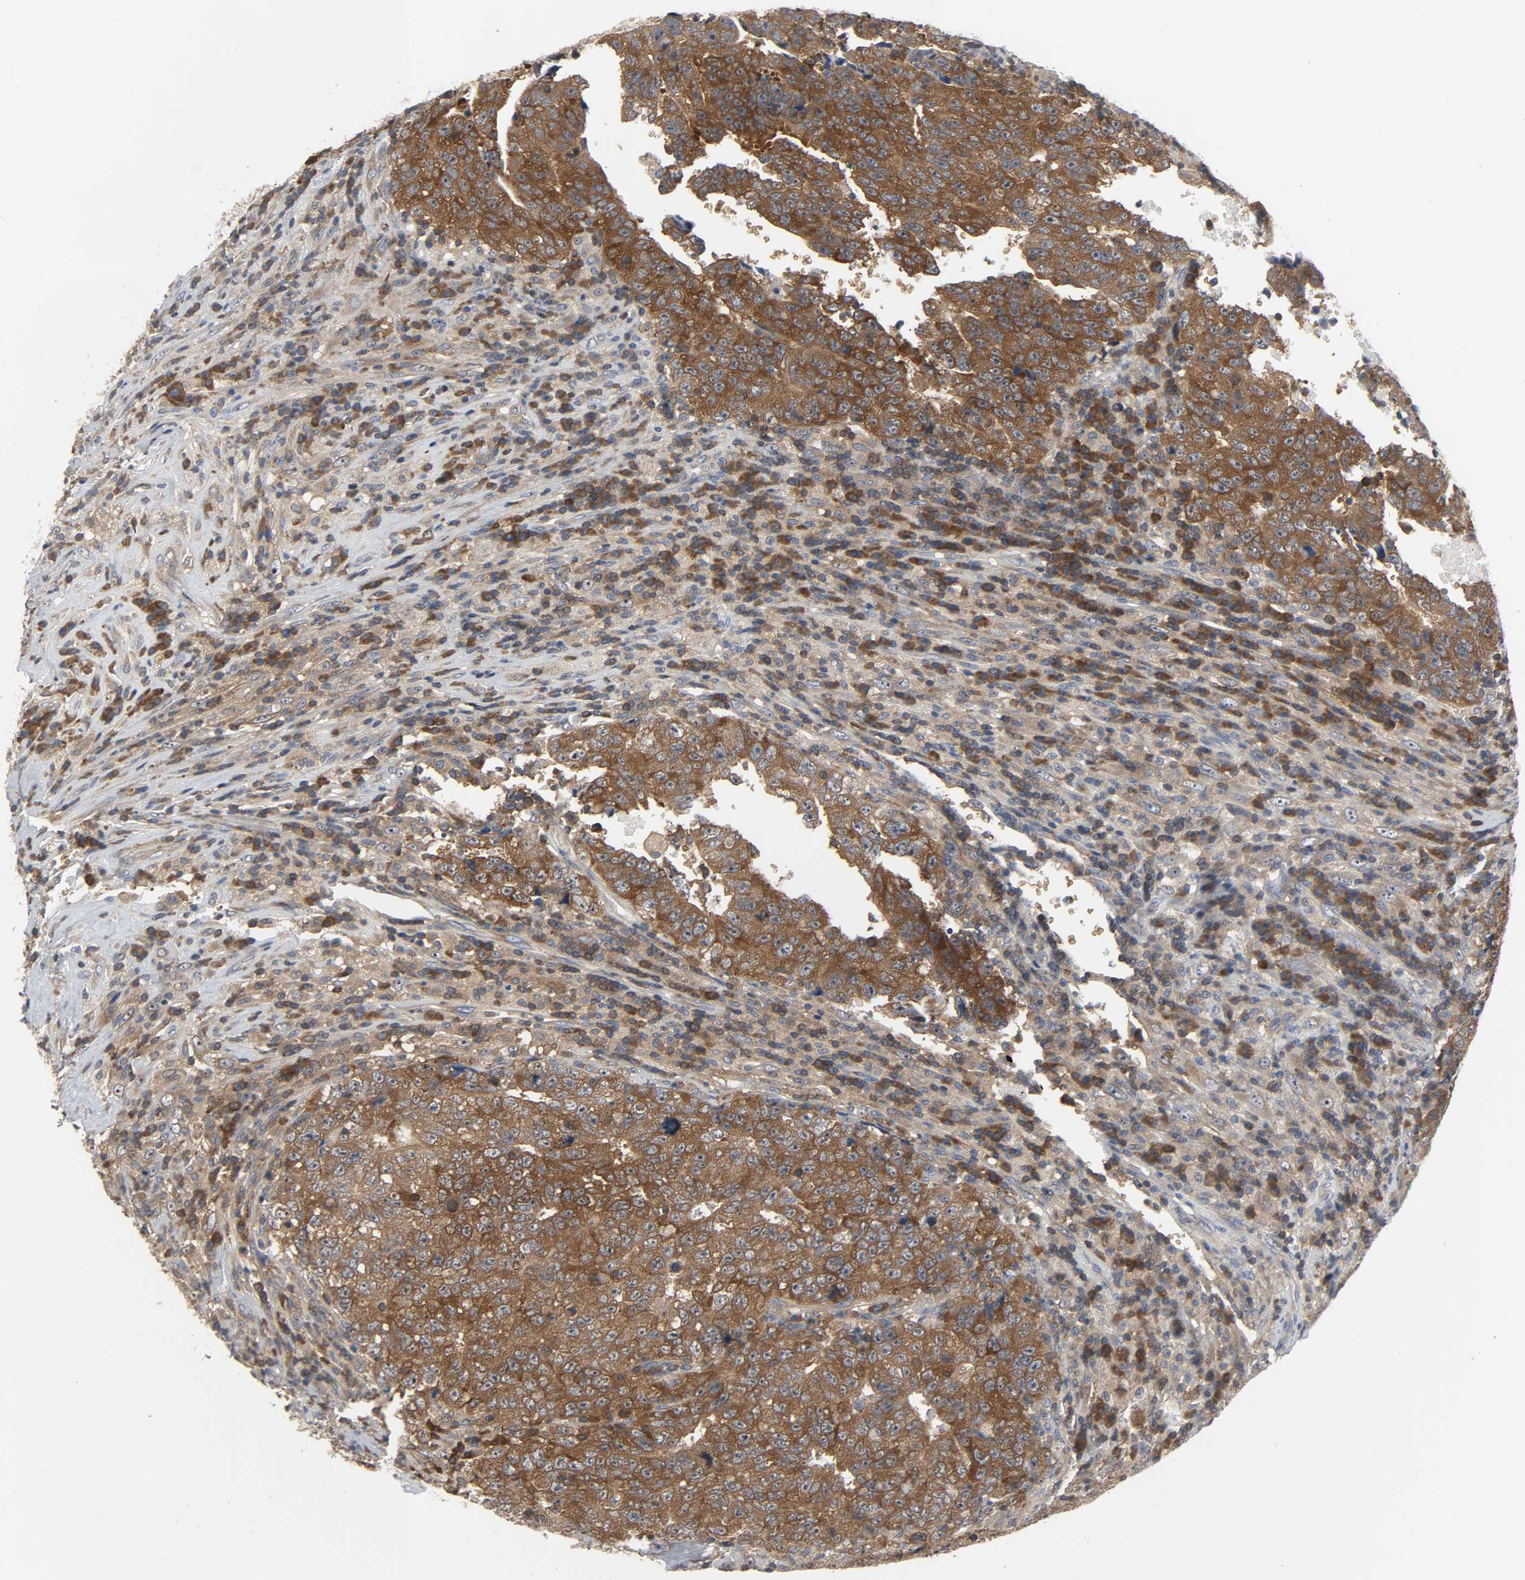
{"staining": {"intensity": "strong", "quantity": ">75%", "location": "cytoplasmic/membranous"}, "tissue": "testis cancer", "cell_type": "Tumor cells", "image_type": "cancer", "snomed": [{"axis": "morphology", "description": "Necrosis, NOS"}, {"axis": "morphology", "description": "Carcinoma, Embryonal, NOS"}, {"axis": "topography", "description": "Testis"}], "caption": "Immunohistochemistry (IHC) (DAB) staining of testis cancer (embryonal carcinoma) shows strong cytoplasmic/membranous protein positivity in approximately >75% of tumor cells.", "gene": "PLEKHA2", "patient": {"sex": "male", "age": 19}}